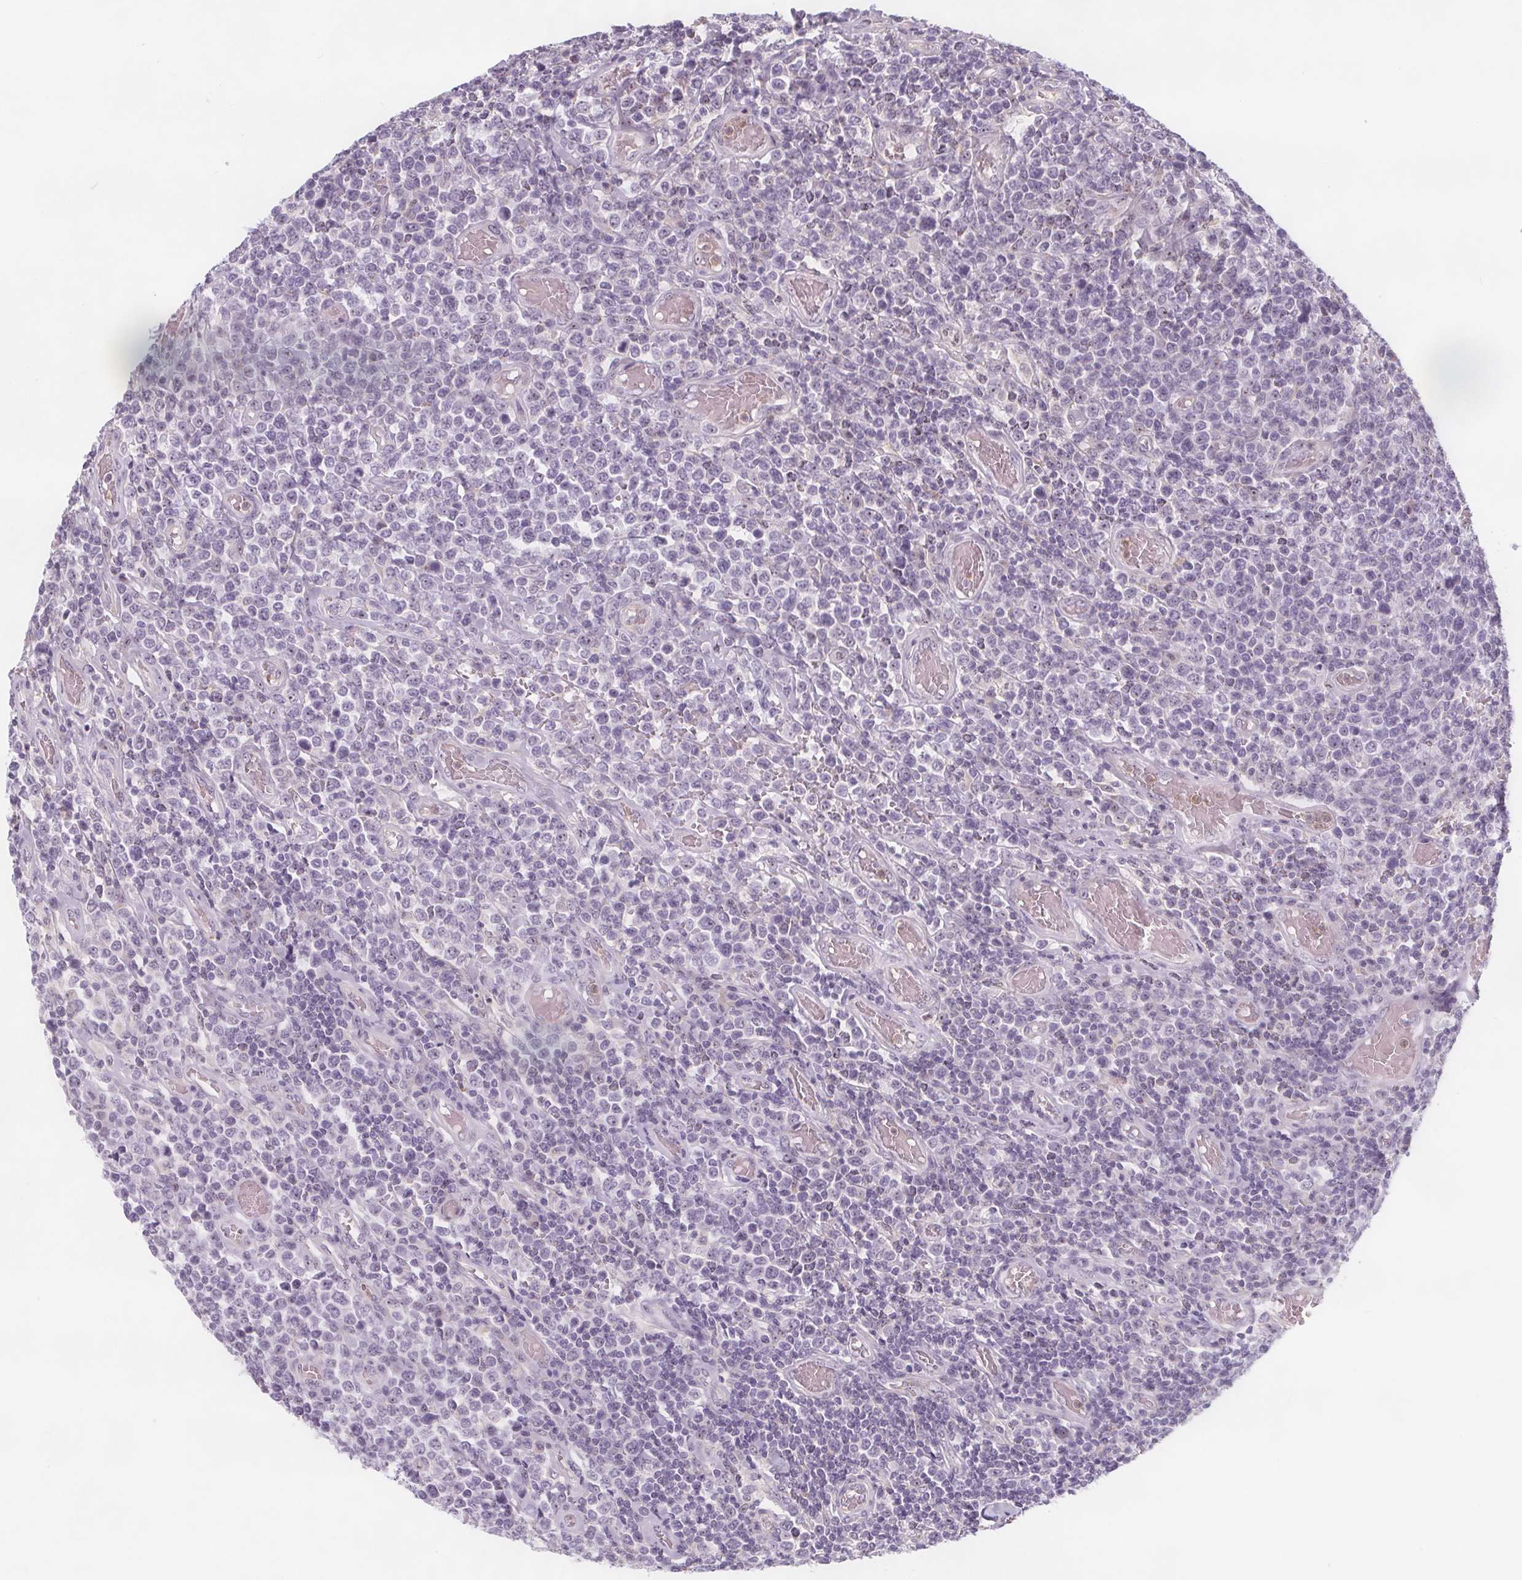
{"staining": {"intensity": "weak", "quantity": "<25%", "location": "nuclear"}, "tissue": "lymphoma", "cell_type": "Tumor cells", "image_type": "cancer", "snomed": [{"axis": "morphology", "description": "Malignant lymphoma, non-Hodgkin's type, High grade"}, {"axis": "topography", "description": "Soft tissue"}], "caption": "IHC of human lymphoma reveals no staining in tumor cells.", "gene": "NOLC1", "patient": {"sex": "female", "age": 56}}